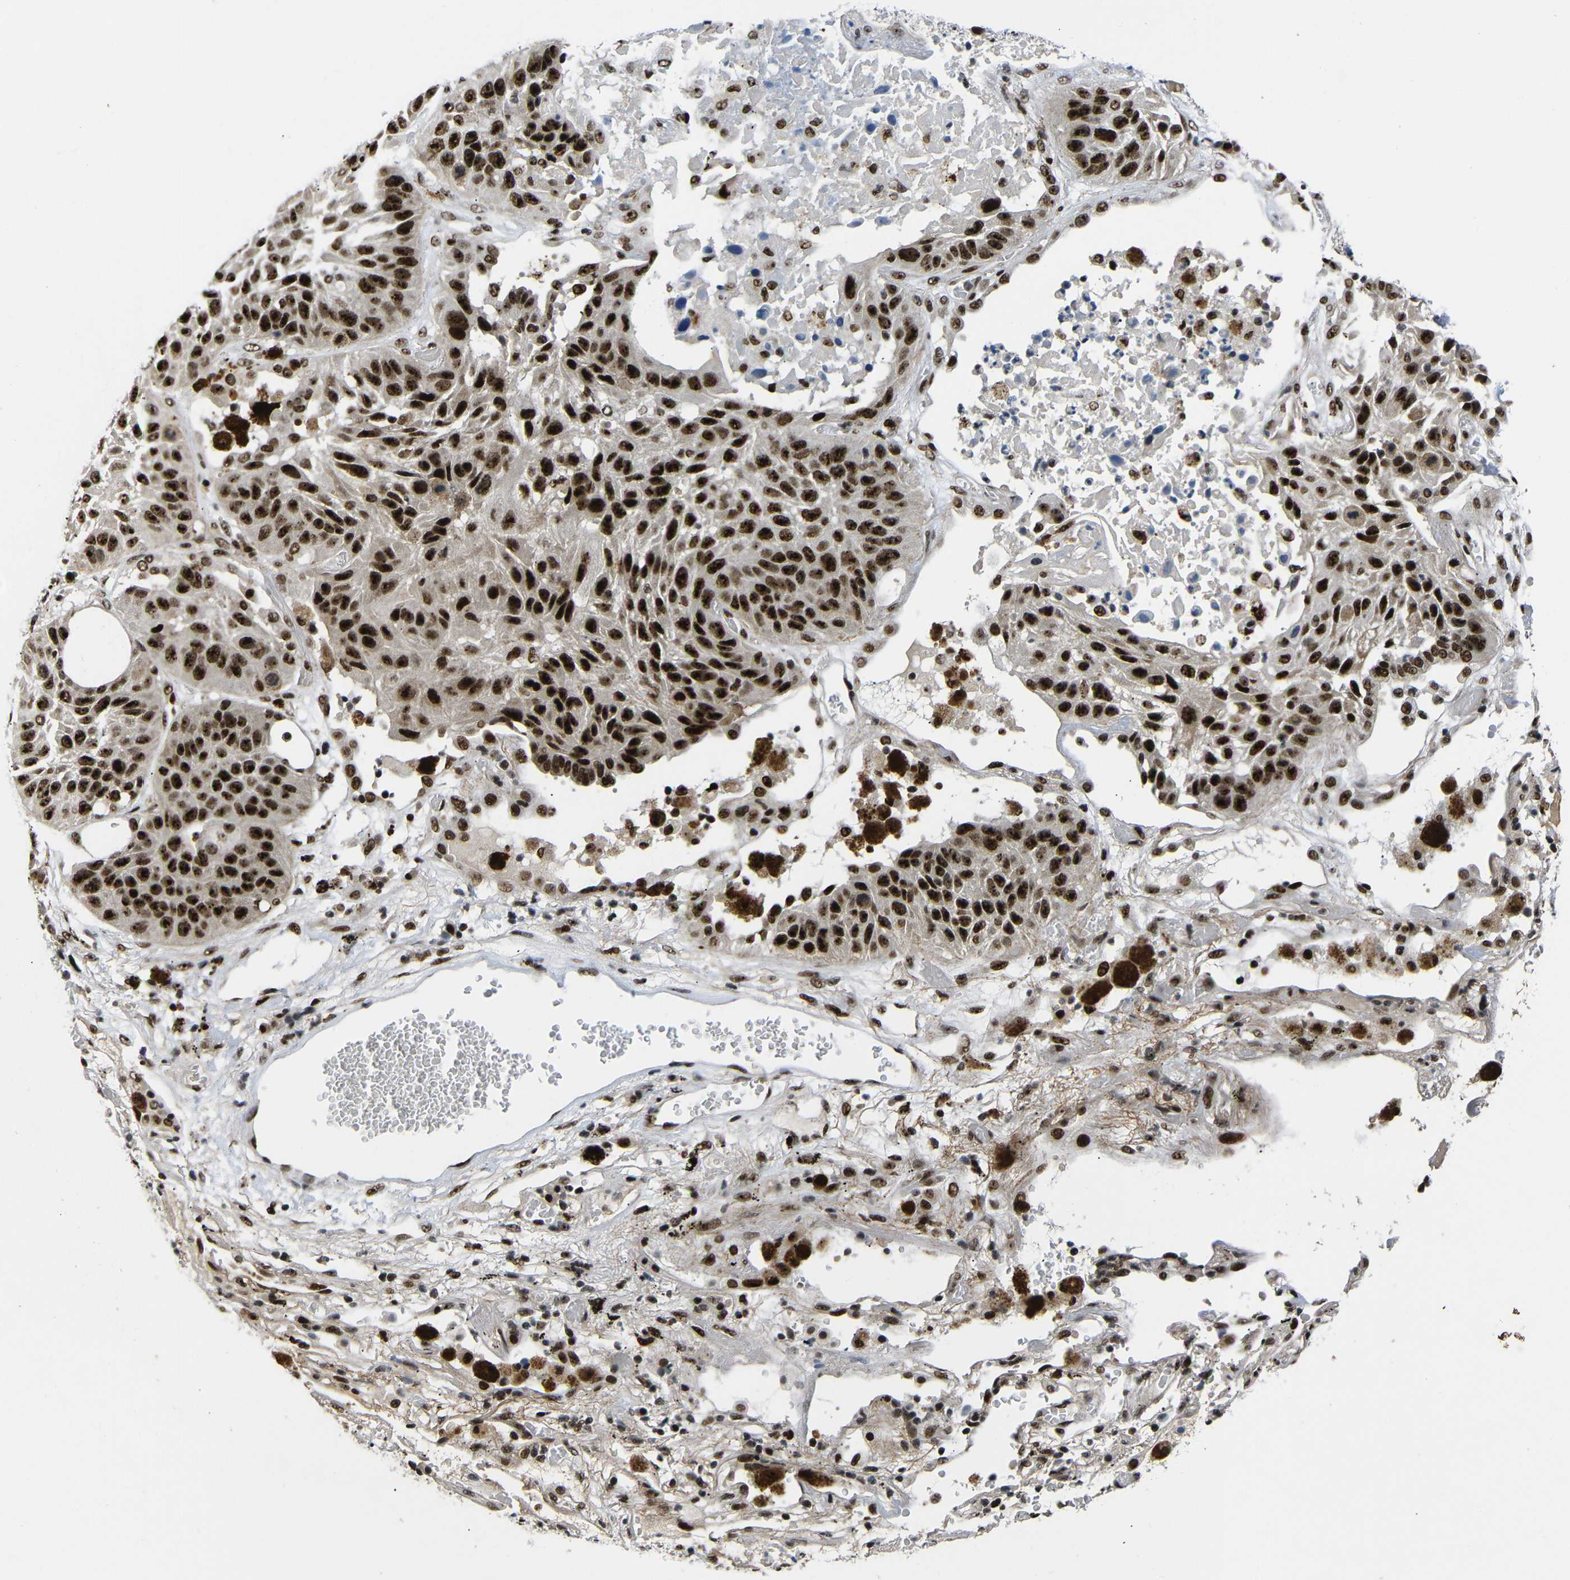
{"staining": {"intensity": "strong", "quantity": ">75%", "location": "nuclear"}, "tissue": "lung cancer", "cell_type": "Tumor cells", "image_type": "cancer", "snomed": [{"axis": "morphology", "description": "Squamous cell carcinoma, NOS"}, {"axis": "topography", "description": "Lung"}], "caption": "Protein expression analysis of human lung squamous cell carcinoma reveals strong nuclear expression in approximately >75% of tumor cells.", "gene": "SETDB2", "patient": {"sex": "male", "age": 57}}